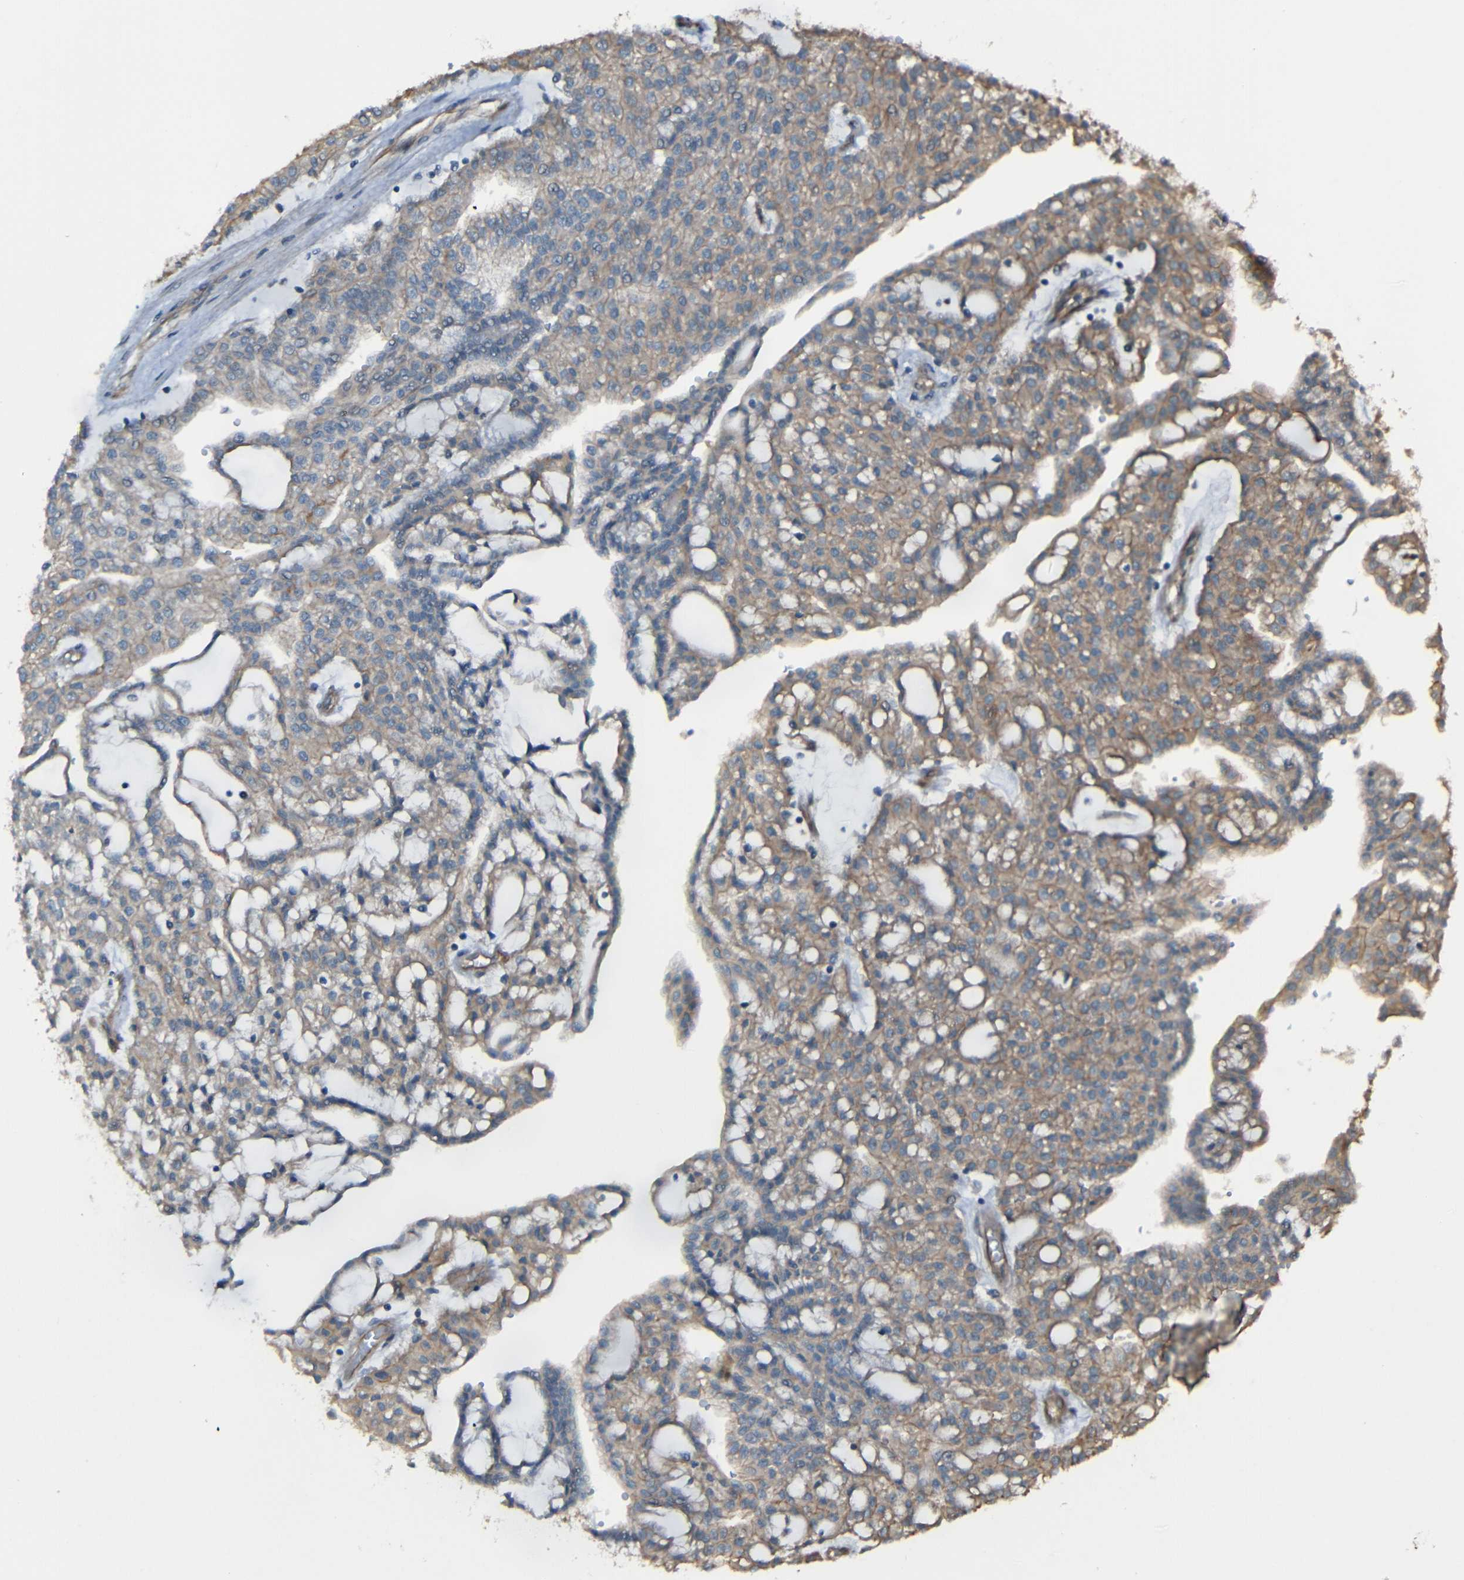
{"staining": {"intensity": "weak", "quantity": ">75%", "location": "cytoplasmic/membranous"}, "tissue": "renal cancer", "cell_type": "Tumor cells", "image_type": "cancer", "snomed": [{"axis": "morphology", "description": "Adenocarcinoma, NOS"}, {"axis": "topography", "description": "Kidney"}], "caption": "Immunohistochemistry of renal adenocarcinoma exhibits low levels of weak cytoplasmic/membranous expression in approximately >75% of tumor cells.", "gene": "LGR5", "patient": {"sex": "male", "age": 63}}